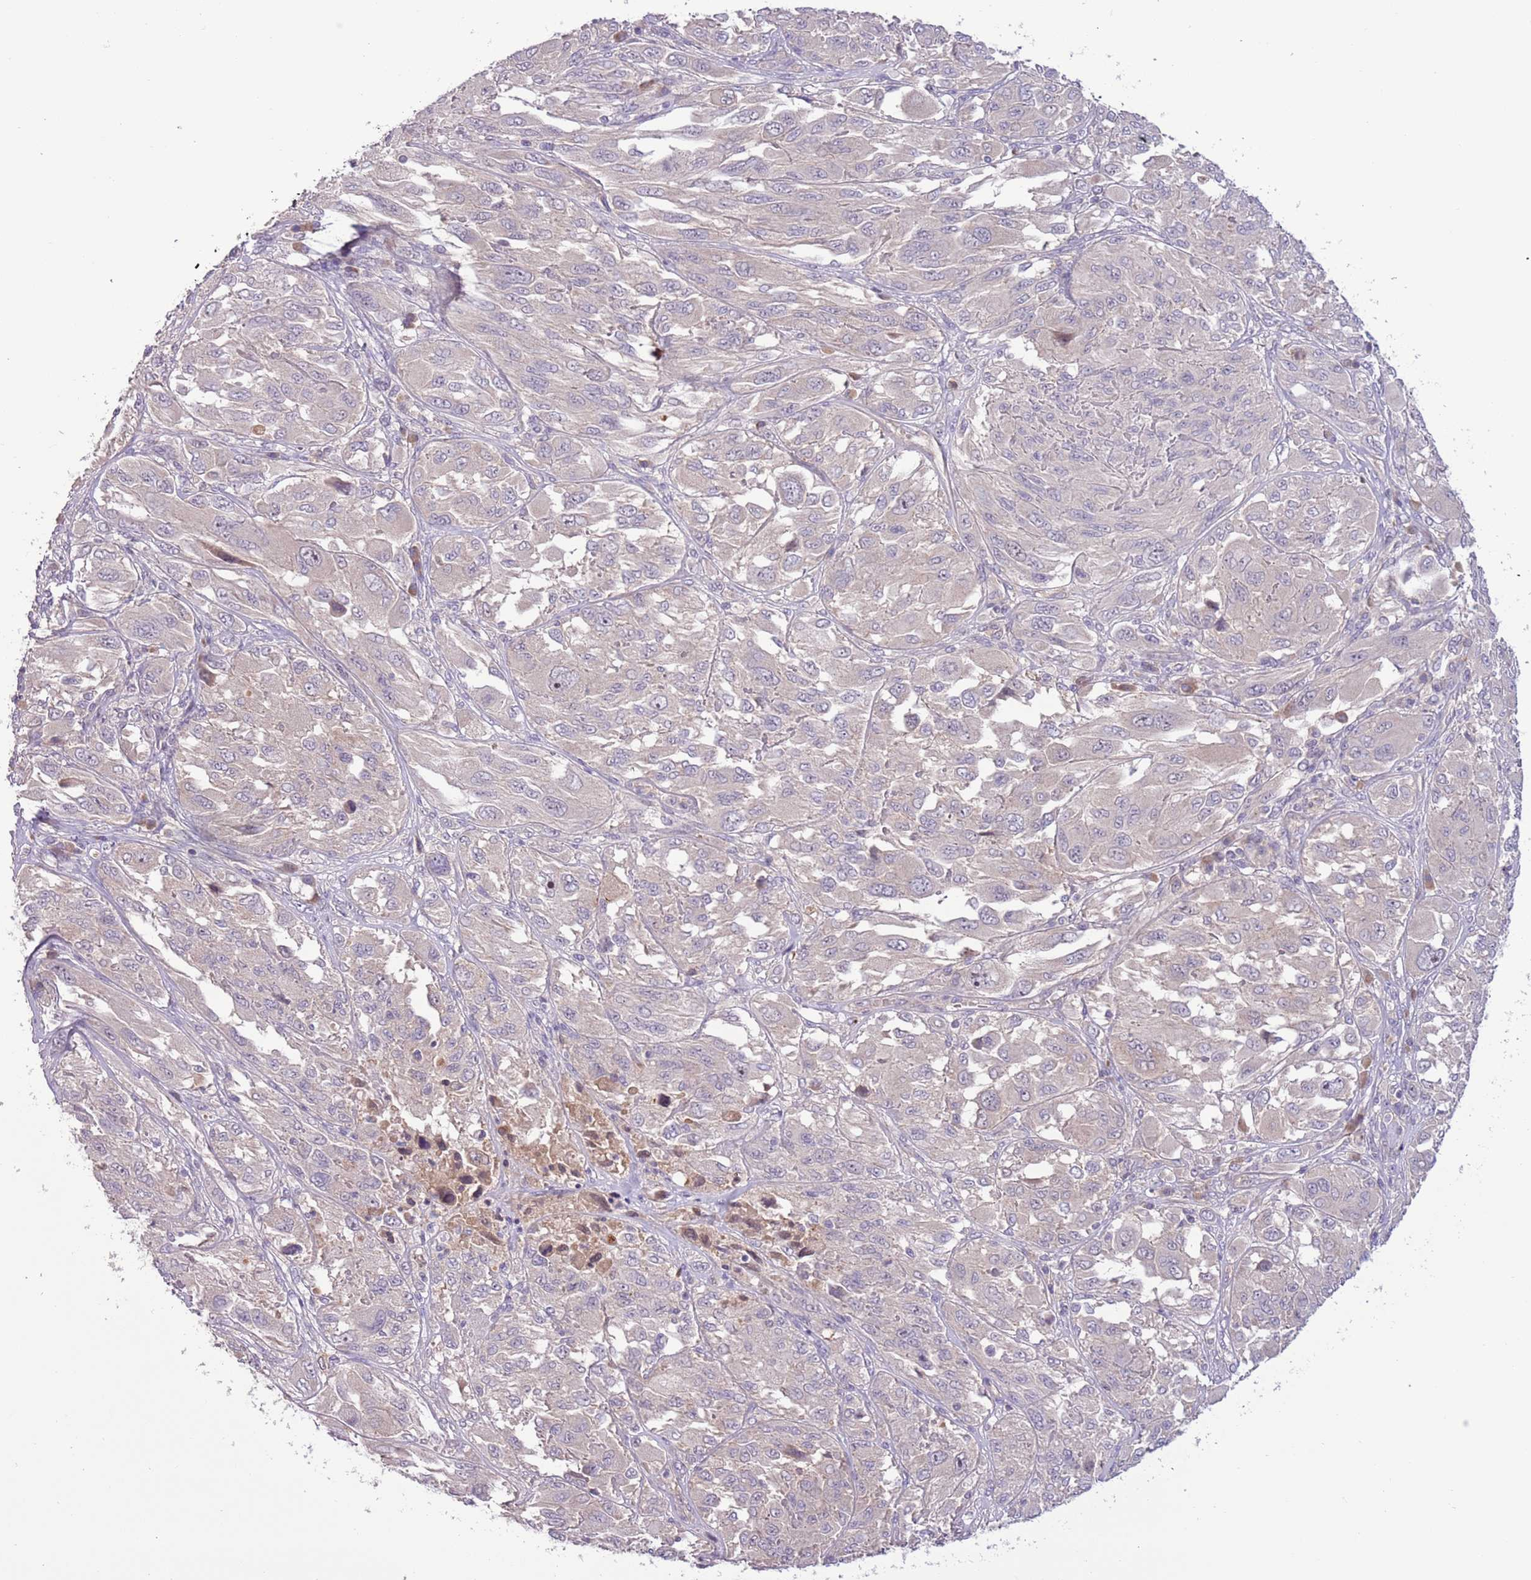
{"staining": {"intensity": "negative", "quantity": "none", "location": "none"}, "tissue": "melanoma", "cell_type": "Tumor cells", "image_type": "cancer", "snomed": [{"axis": "morphology", "description": "Malignant melanoma, NOS"}, {"axis": "topography", "description": "Skin"}], "caption": "High magnification brightfield microscopy of melanoma stained with DAB (3,3'-diaminobenzidine) (brown) and counterstained with hematoxylin (blue): tumor cells show no significant positivity.", "gene": "SHROOM3", "patient": {"sex": "female", "age": 91}}